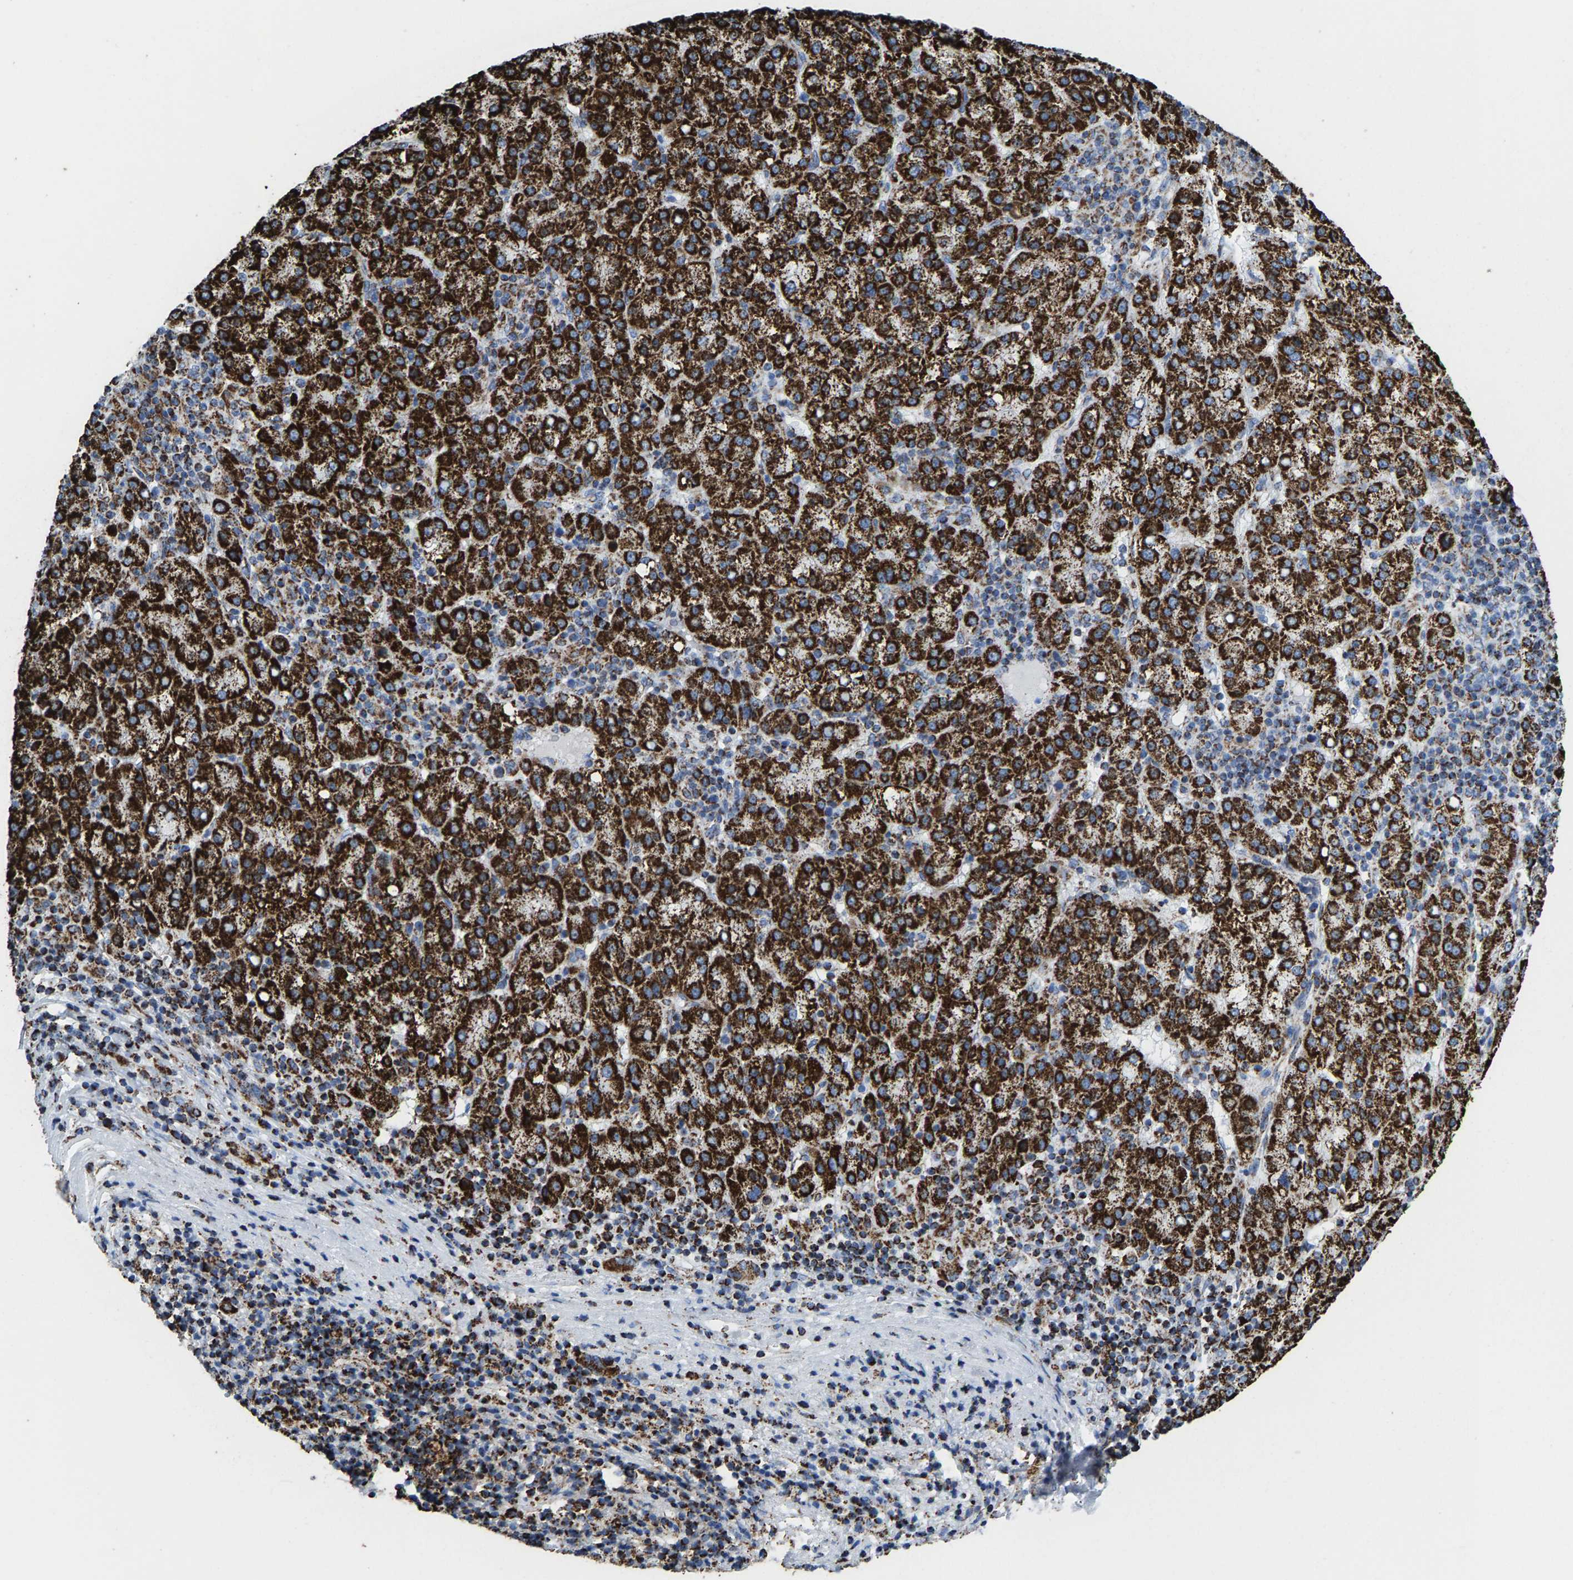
{"staining": {"intensity": "strong", "quantity": ">75%", "location": "cytoplasmic/membranous"}, "tissue": "liver cancer", "cell_type": "Tumor cells", "image_type": "cancer", "snomed": [{"axis": "morphology", "description": "Carcinoma, Hepatocellular, NOS"}, {"axis": "topography", "description": "Liver"}], "caption": "IHC of hepatocellular carcinoma (liver) demonstrates high levels of strong cytoplasmic/membranous expression in approximately >75% of tumor cells.", "gene": "ECHS1", "patient": {"sex": "female", "age": 58}}